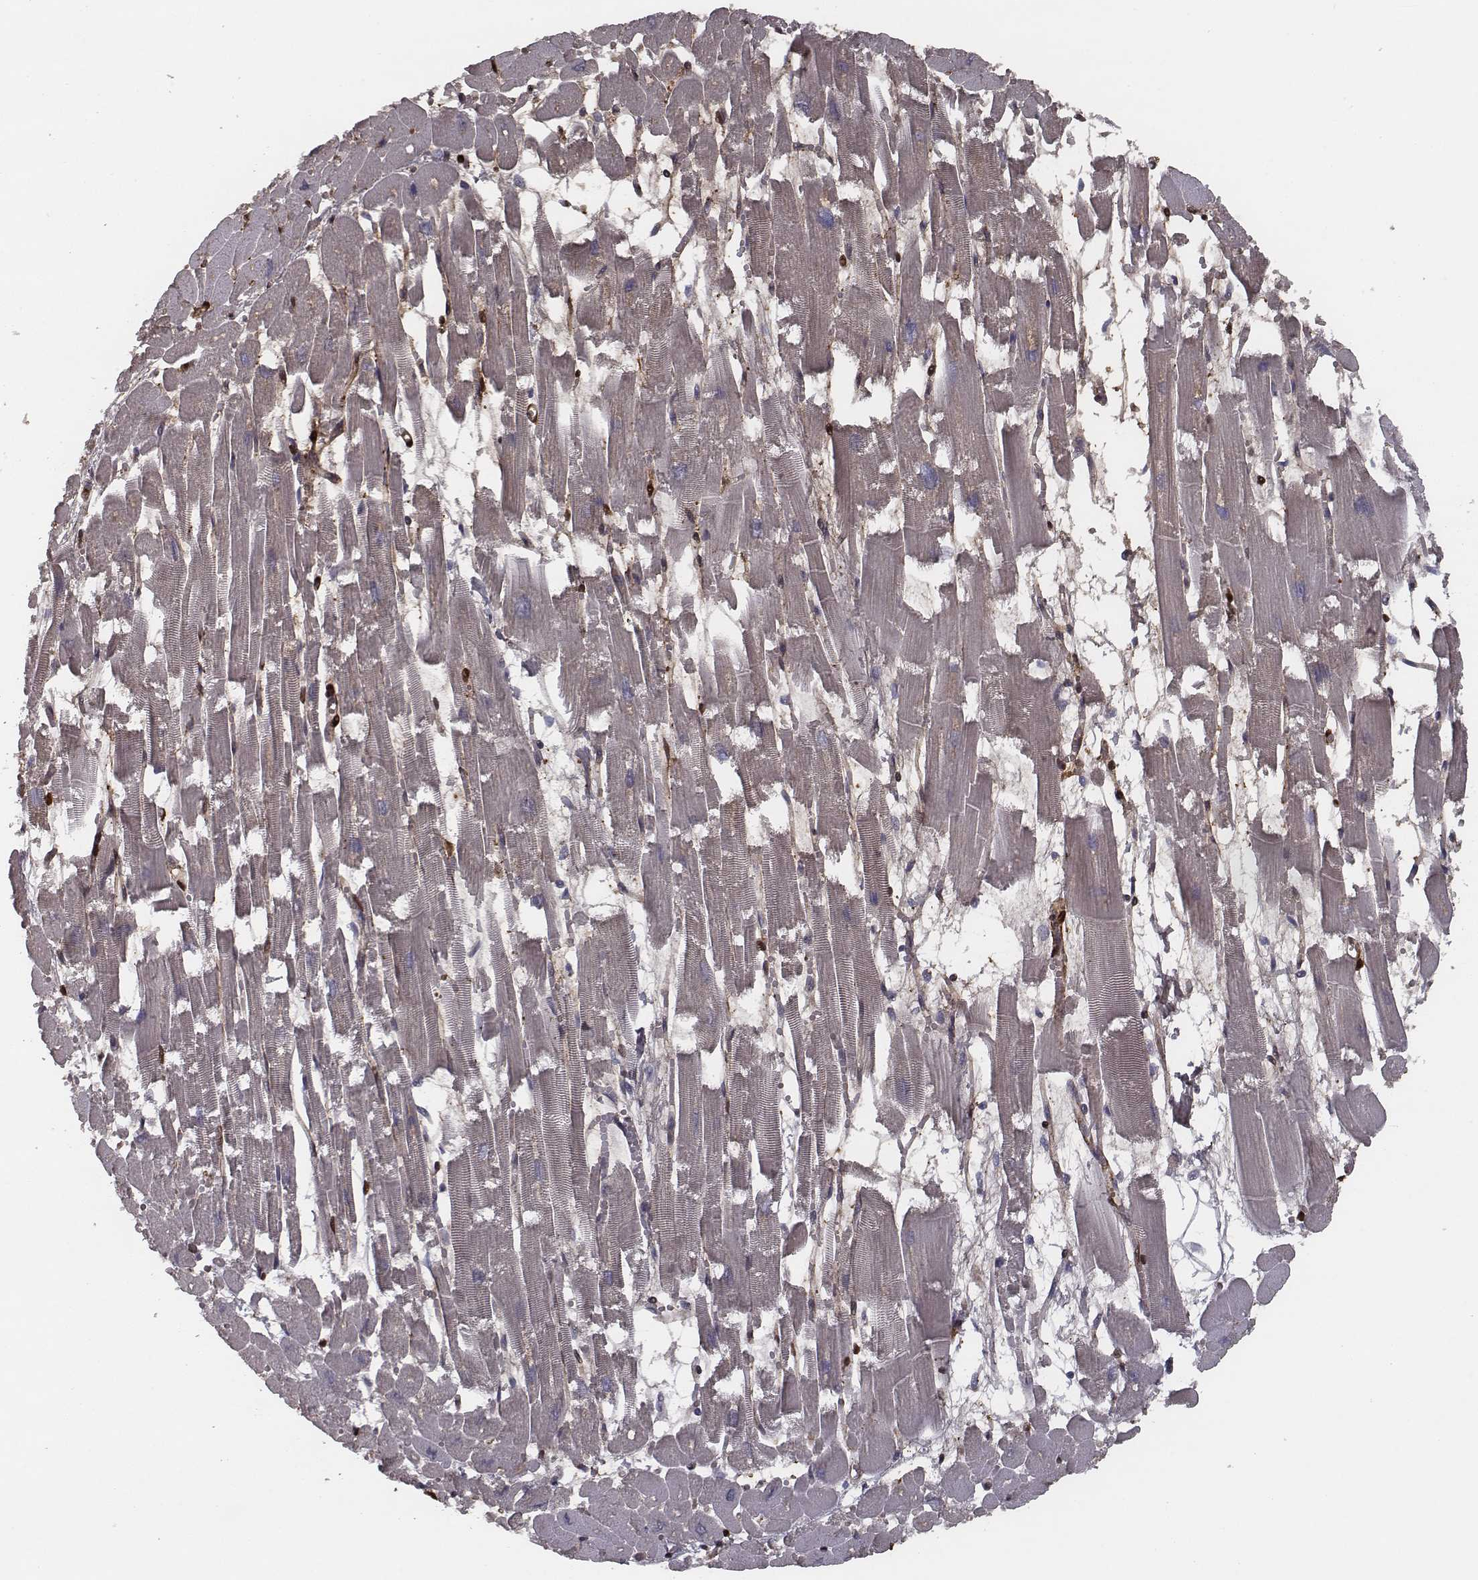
{"staining": {"intensity": "negative", "quantity": "none", "location": "none"}, "tissue": "heart muscle", "cell_type": "Cardiomyocytes", "image_type": "normal", "snomed": [{"axis": "morphology", "description": "Normal tissue, NOS"}, {"axis": "topography", "description": "Heart"}], "caption": "Human heart muscle stained for a protein using IHC demonstrates no positivity in cardiomyocytes.", "gene": "ISYNA1", "patient": {"sex": "female", "age": 52}}